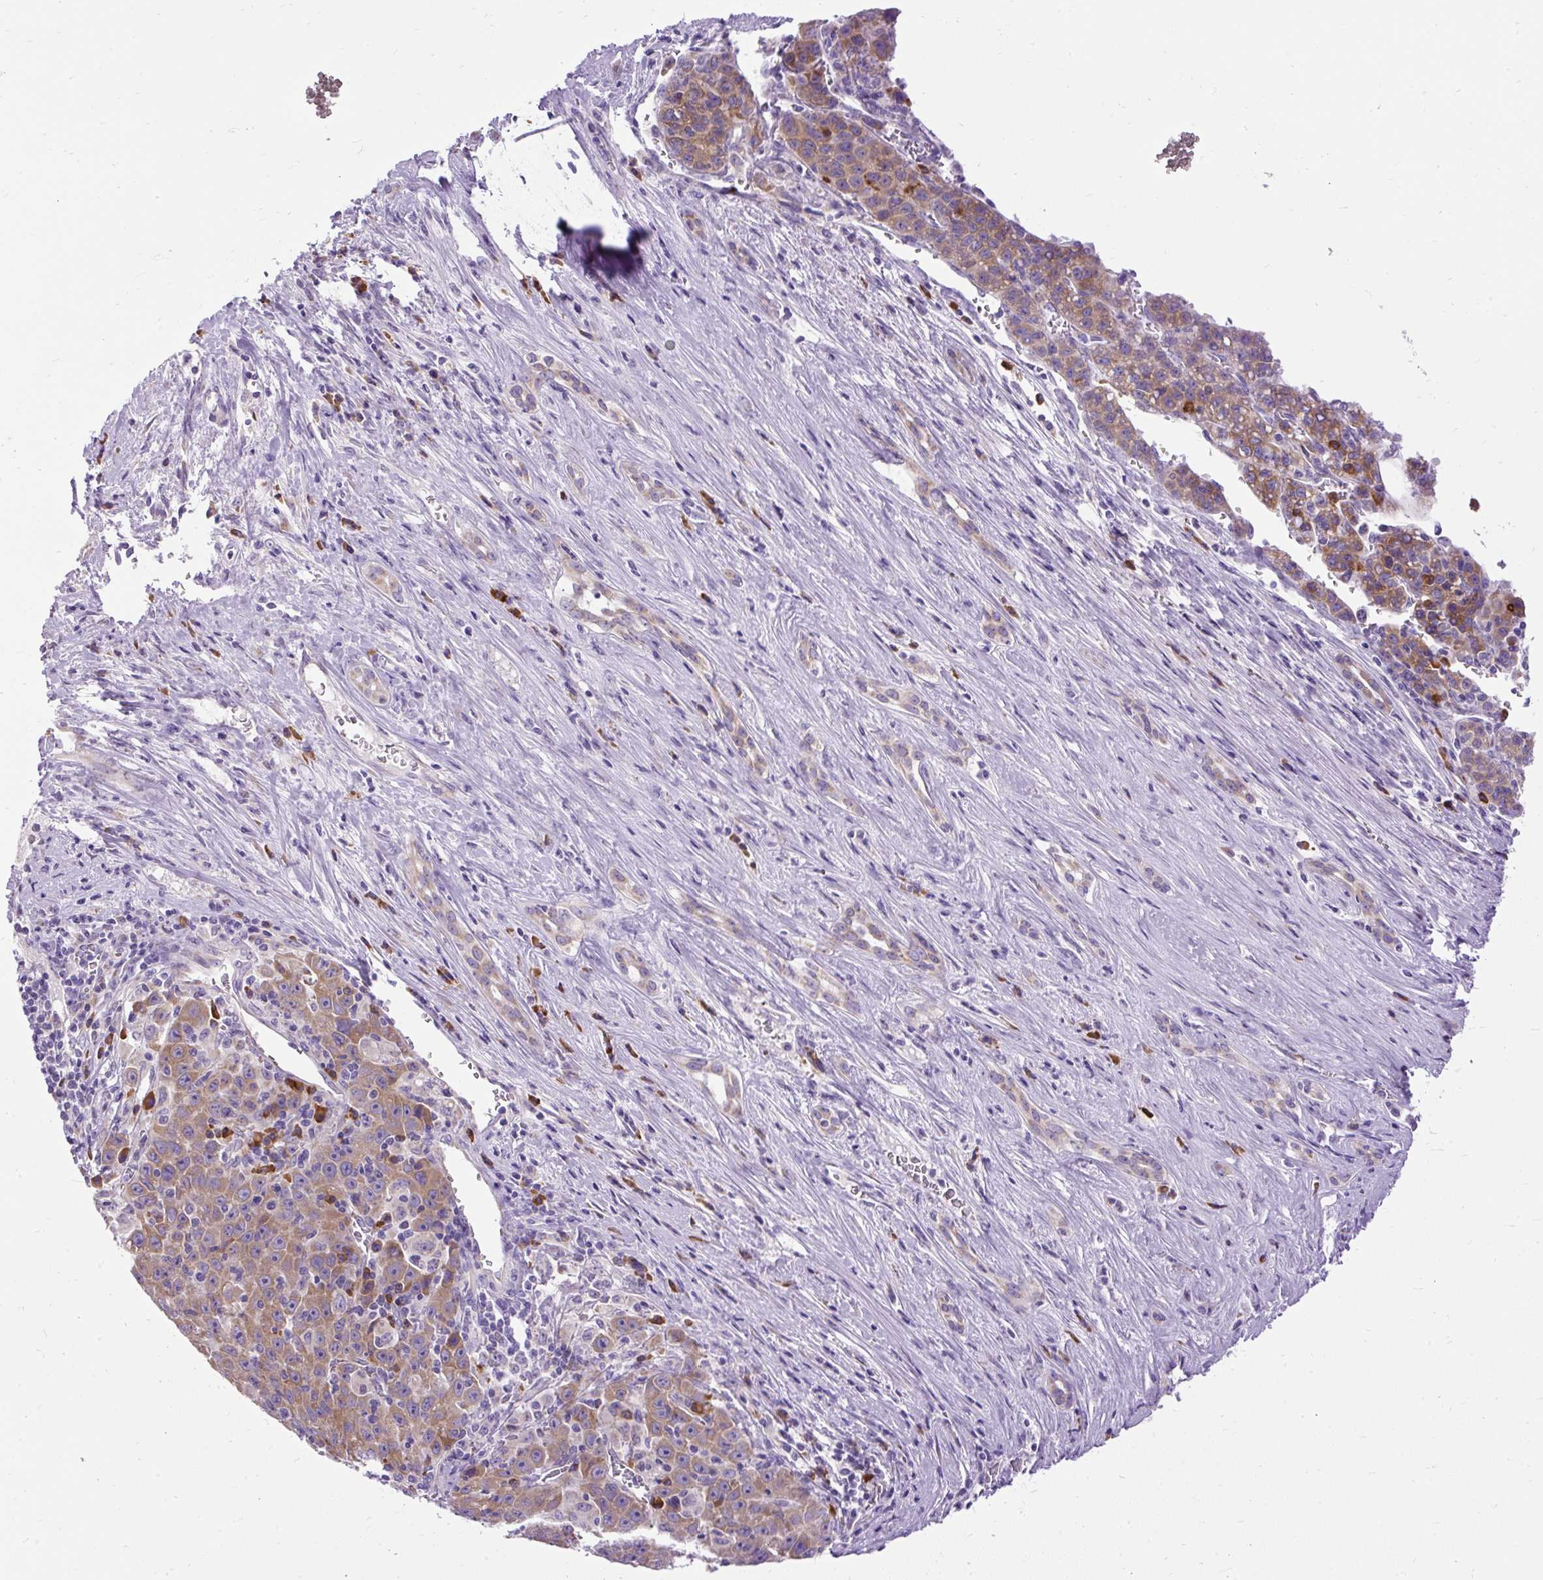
{"staining": {"intensity": "weak", "quantity": ">75%", "location": "cytoplasmic/membranous"}, "tissue": "liver cancer", "cell_type": "Tumor cells", "image_type": "cancer", "snomed": [{"axis": "morphology", "description": "Carcinoma, Hepatocellular, NOS"}, {"axis": "topography", "description": "Liver"}], "caption": "Brown immunohistochemical staining in human liver cancer (hepatocellular carcinoma) reveals weak cytoplasmic/membranous expression in about >75% of tumor cells.", "gene": "SYBU", "patient": {"sex": "female", "age": 53}}